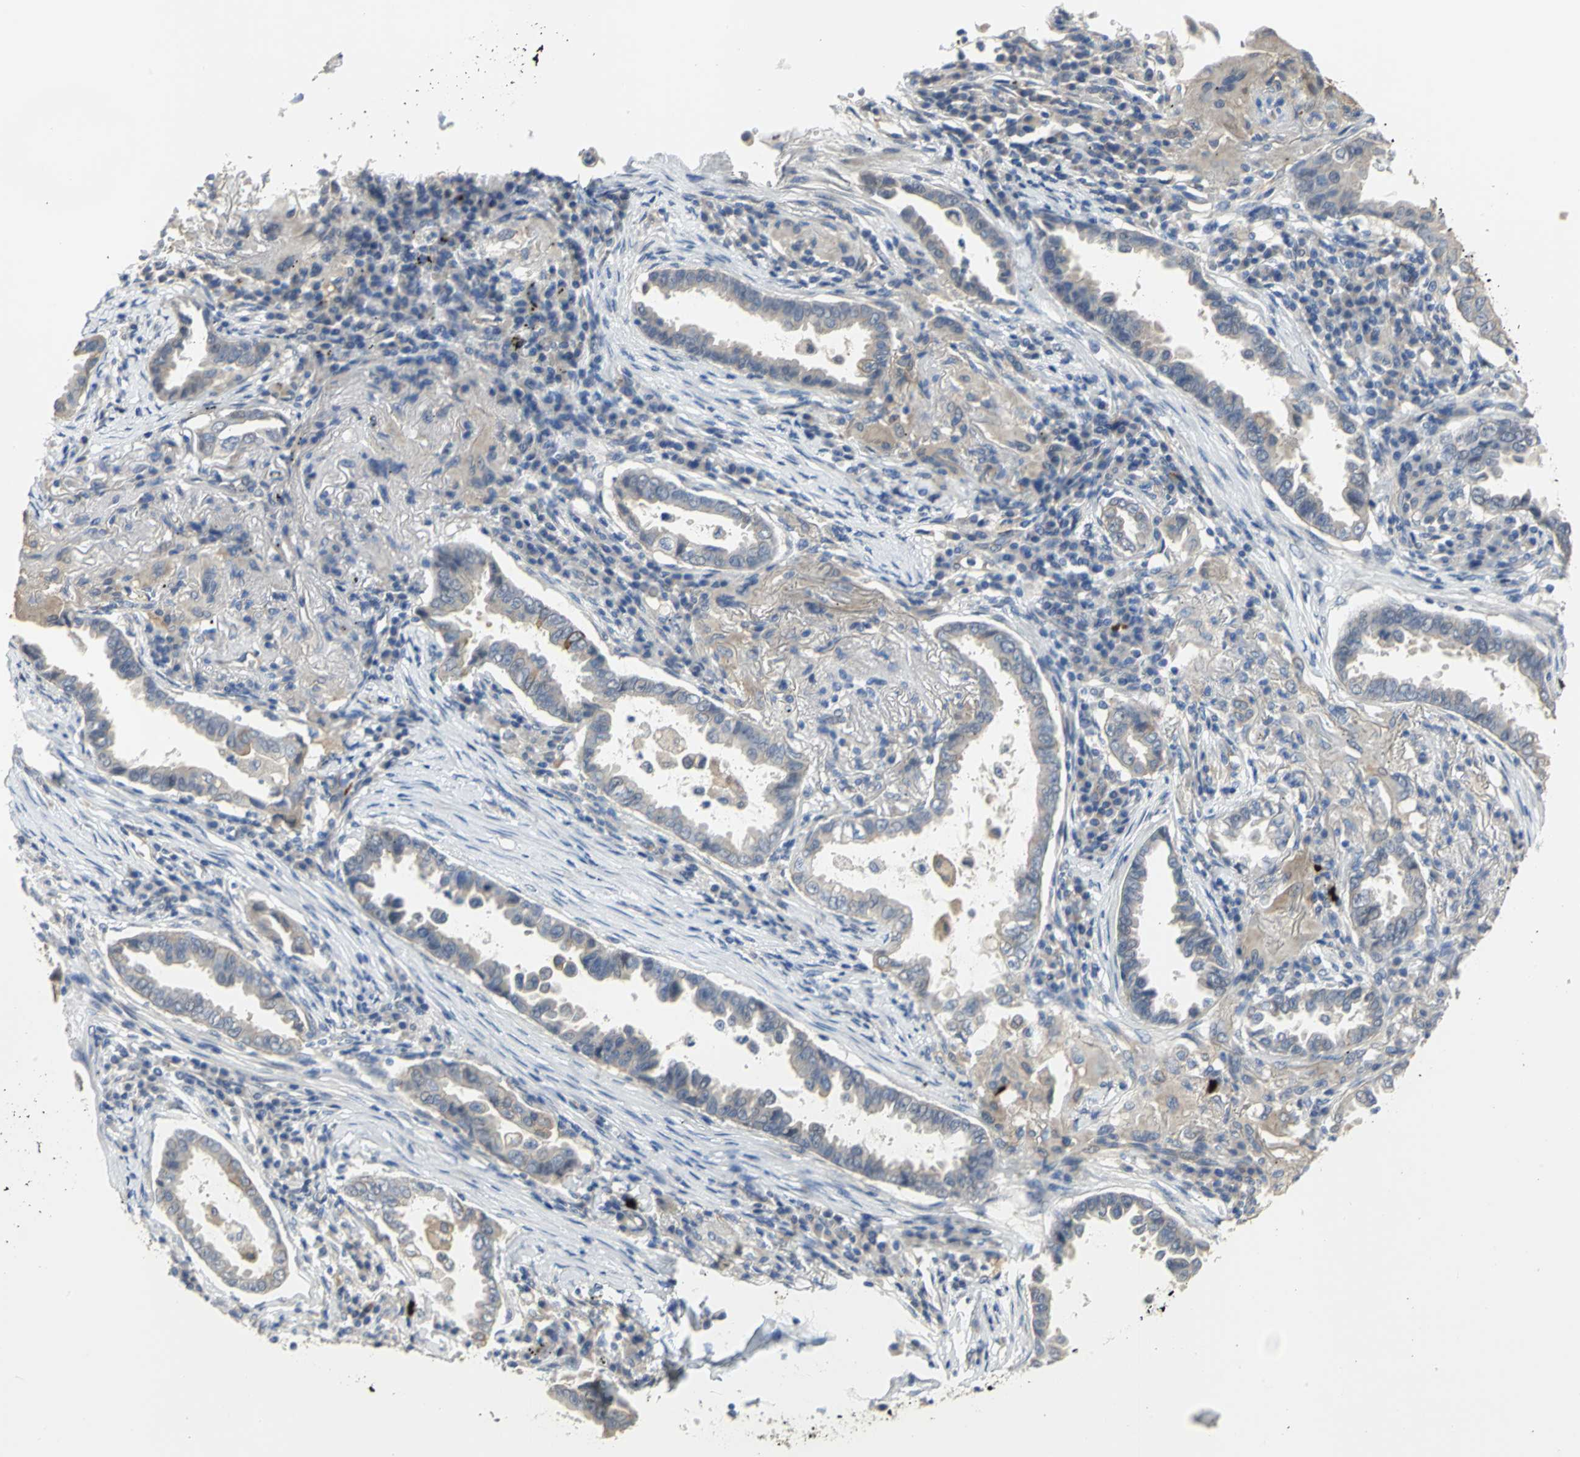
{"staining": {"intensity": "moderate", "quantity": "<25%", "location": "cytoplasmic/membranous"}, "tissue": "lung cancer", "cell_type": "Tumor cells", "image_type": "cancer", "snomed": [{"axis": "morphology", "description": "Normal tissue, NOS"}, {"axis": "morphology", "description": "Inflammation, NOS"}, {"axis": "morphology", "description": "Adenocarcinoma, NOS"}, {"axis": "topography", "description": "Lung"}], "caption": "Immunohistochemical staining of adenocarcinoma (lung) demonstrates moderate cytoplasmic/membranous protein staining in about <25% of tumor cells. The protein of interest is shown in brown color, while the nuclei are stained blue.", "gene": "HTR1F", "patient": {"sex": "female", "age": 64}}